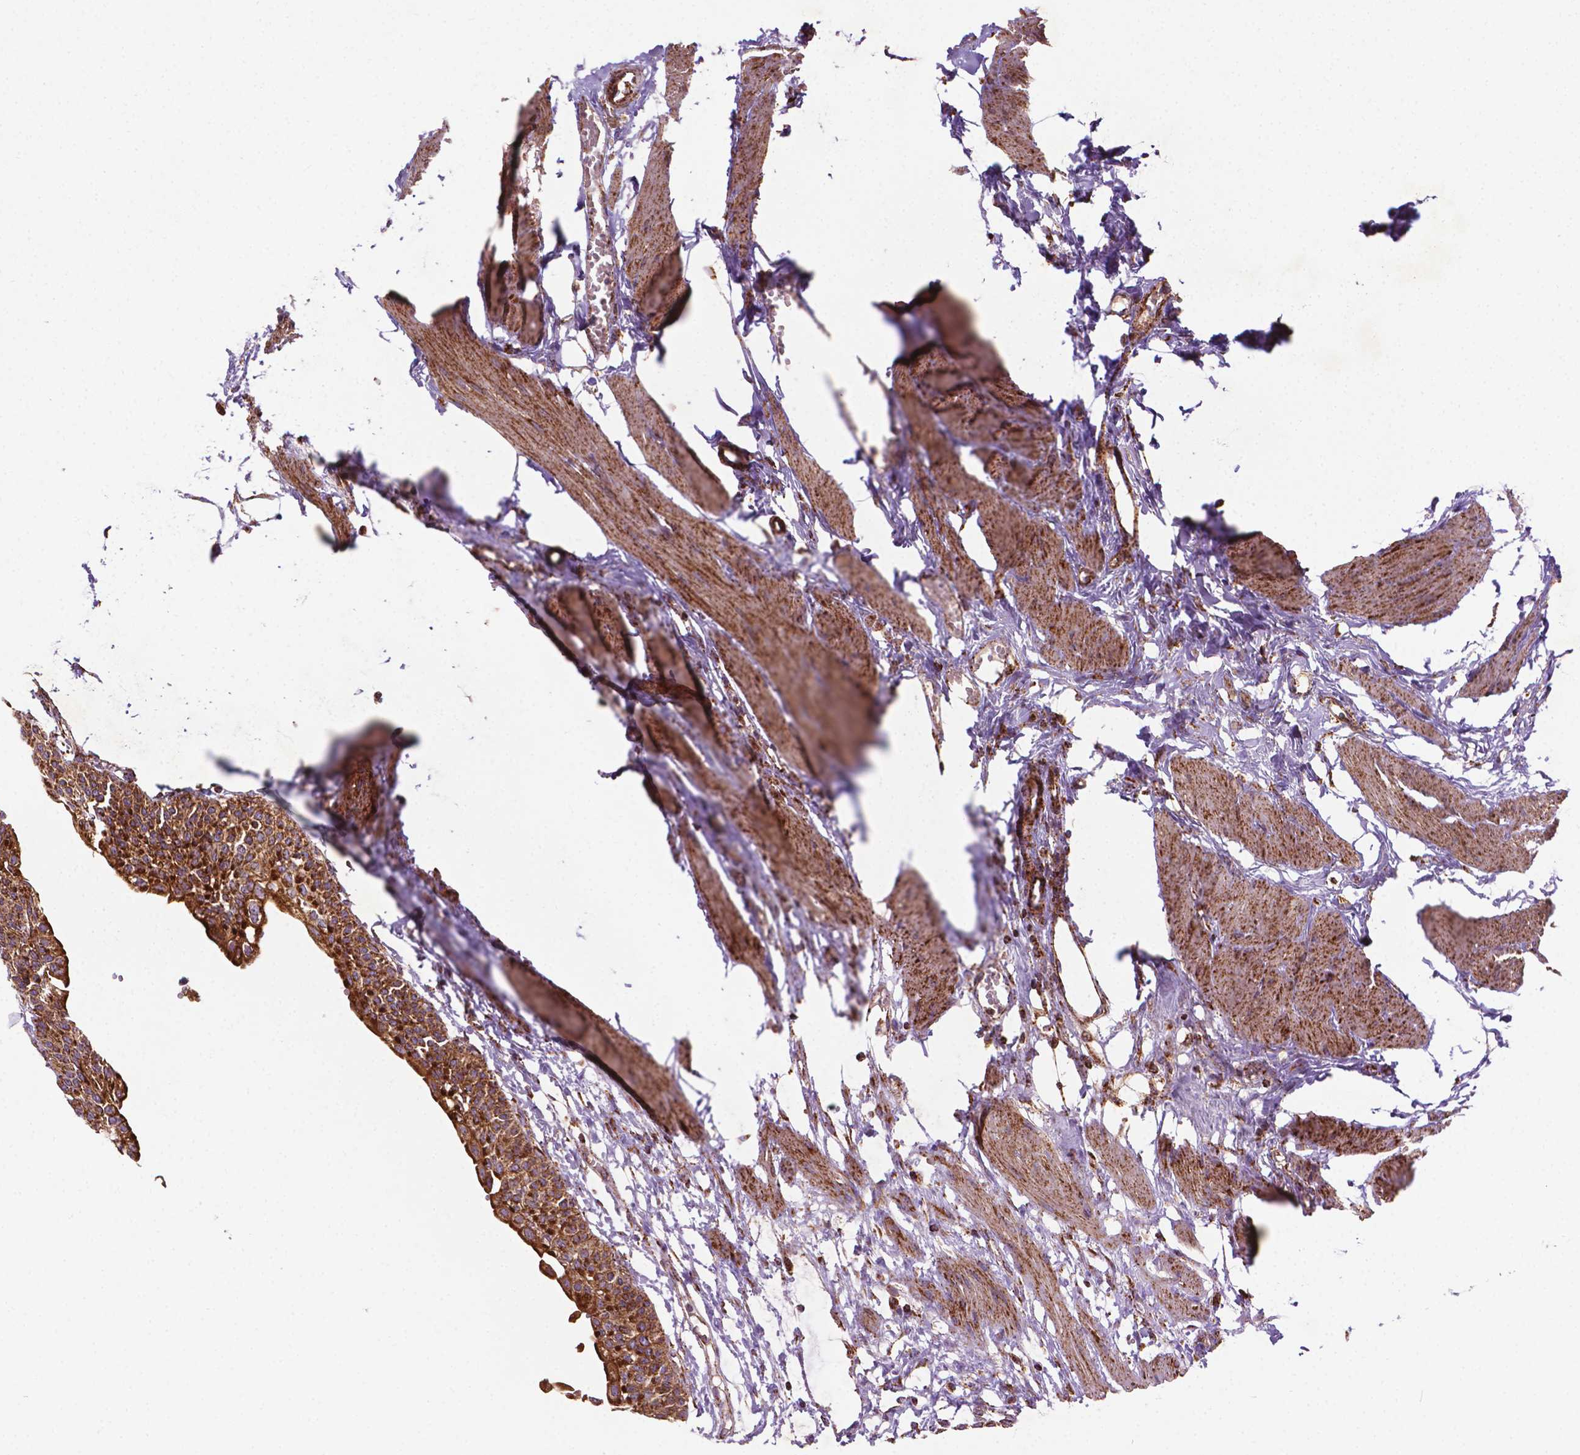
{"staining": {"intensity": "moderate", "quantity": ">75%", "location": "cytoplasmic/membranous"}, "tissue": "urinary bladder", "cell_type": "Urothelial cells", "image_type": "normal", "snomed": [{"axis": "morphology", "description": "Normal tissue, NOS"}, {"axis": "topography", "description": "Urinary bladder"}, {"axis": "topography", "description": "Peripheral nerve tissue"}], "caption": "Immunohistochemistry (IHC) photomicrograph of normal urinary bladder stained for a protein (brown), which exhibits medium levels of moderate cytoplasmic/membranous expression in about >75% of urothelial cells.", "gene": "ILVBL", "patient": {"sex": "male", "age": 55}}